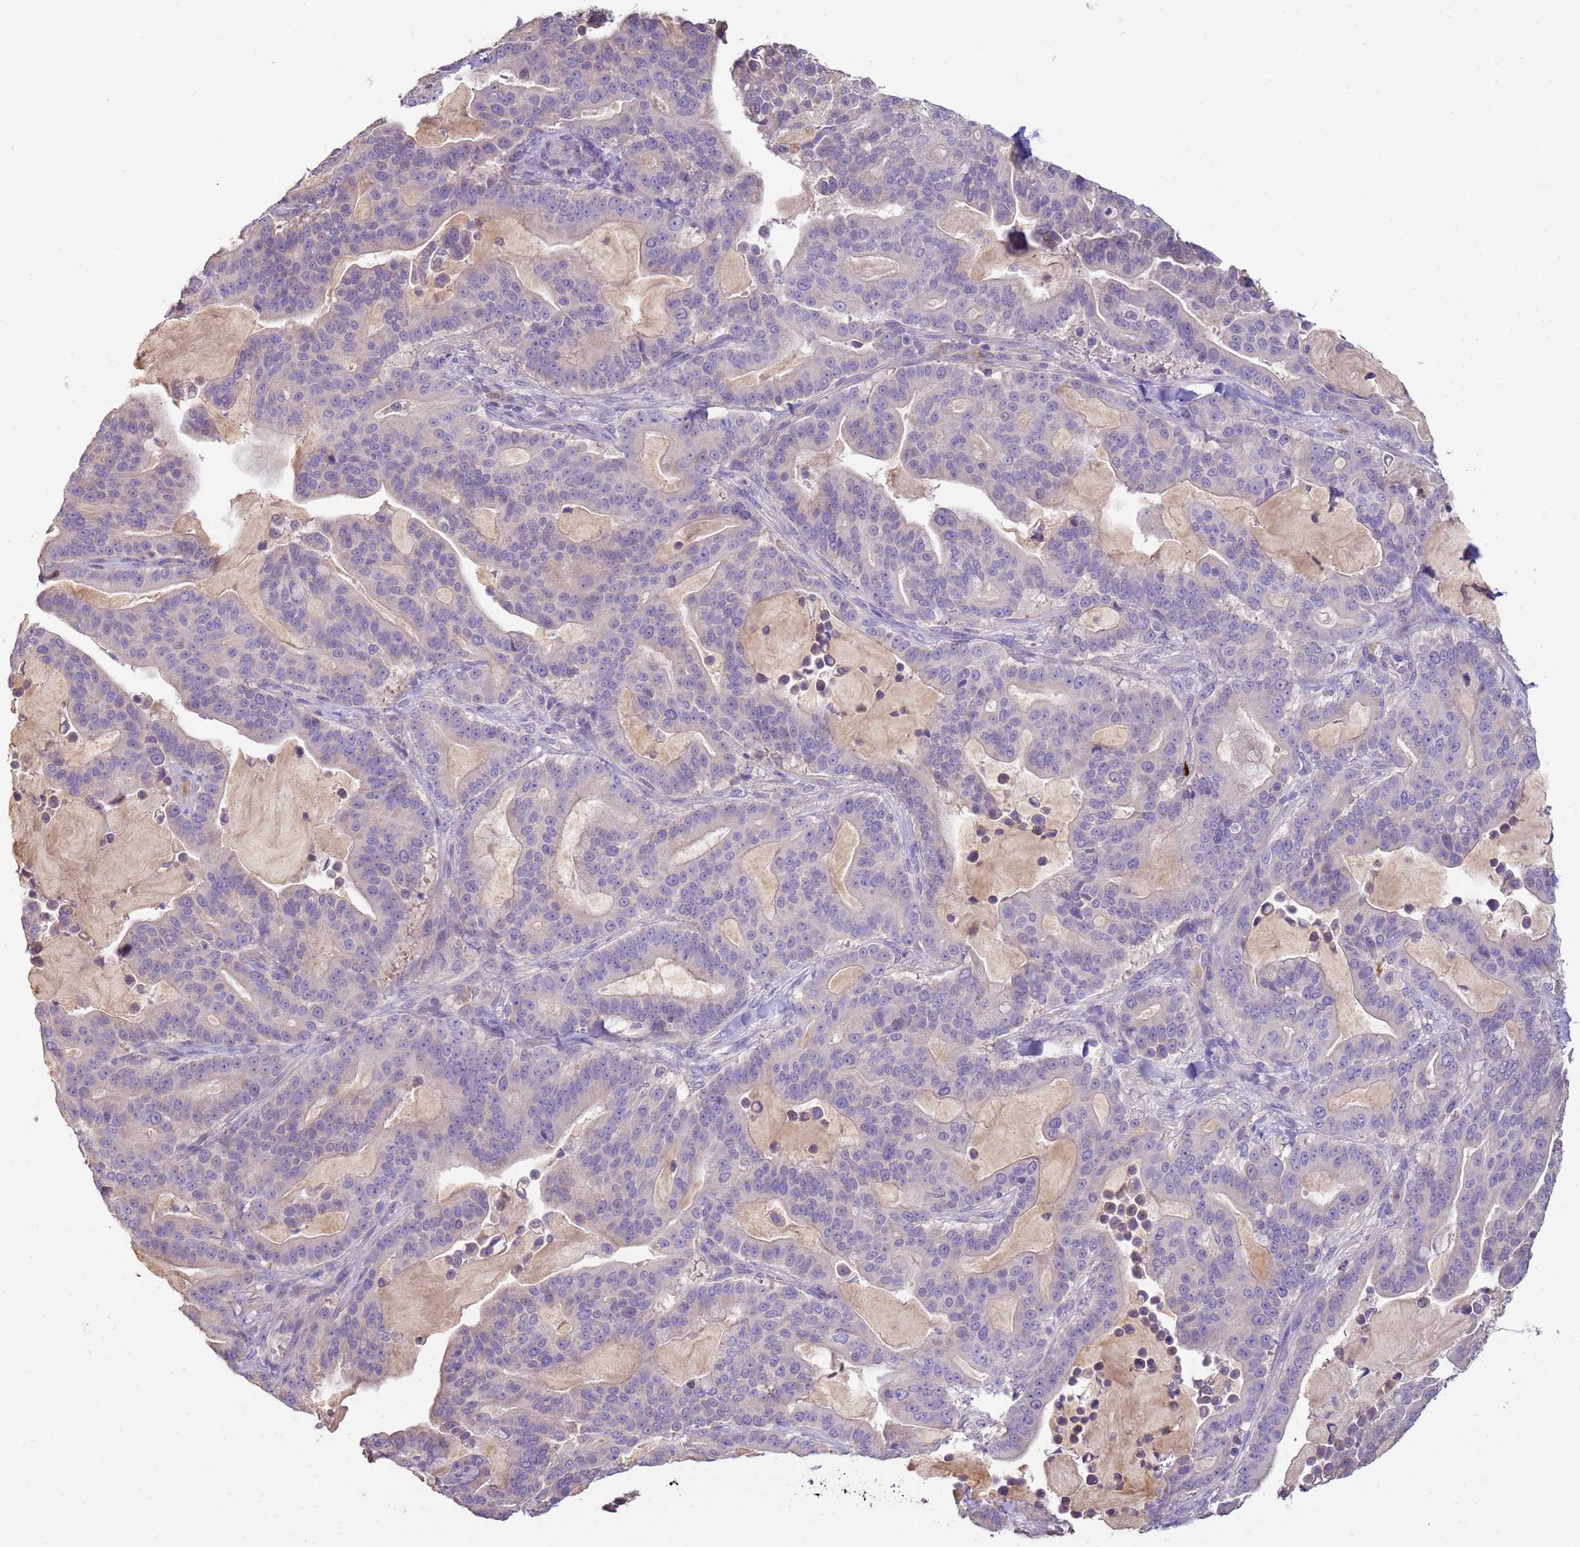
{"staining": {"intensity": "negative", "quantity": "none", "location": "none"}, "tissue": "pancreatic cancer", "cell_type": "Tumor cells", "image_type": "cancer", "snomed": [{"axis": "morphology", "description": "Adenocarcinoma, NOS"}, {"axis": "topography", "description": "Pancreas"}], "caption": "Pancreatic cancer stained for a protein using IHC demonstrates no expression tumor cells.", "gene": "IL2RG", "patient": {"sex": "male", "age": 63}}